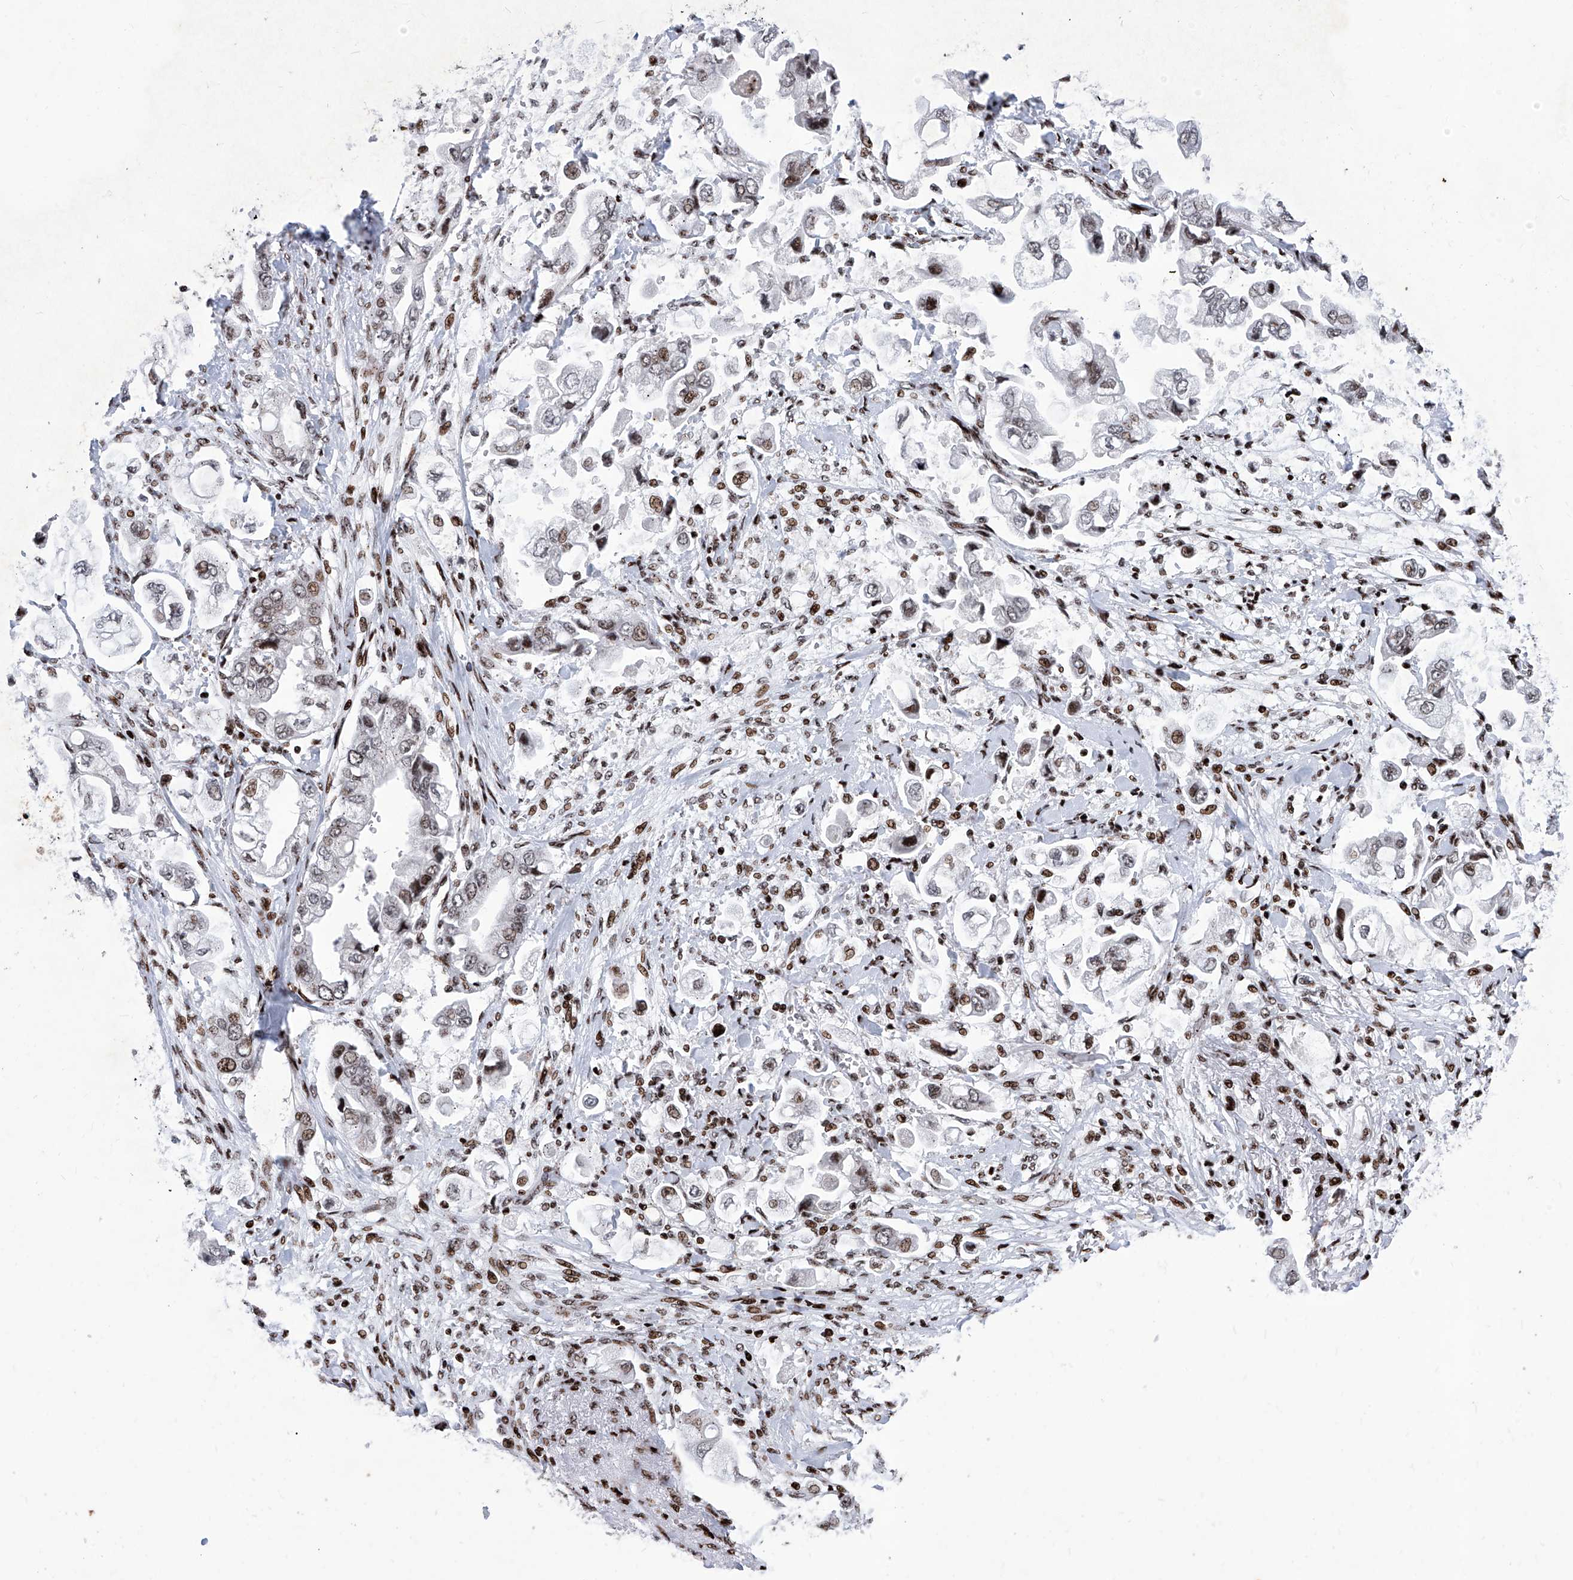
{"staining": {"intensity": "moderate", "quantity": ">75%", "location": "nuclear"}, "tissue": "stomach cancer", "cell_type": "Tumor cells", "image_type": "cancer", "snomed": [{"axis": "morphology", "description": "Adenocarcinoma, NOS"}, {"axis": "topography", "description": "Stomach"}], "caption": "Stomach cancer (adenocarcinoma) stained with DAB immunohistochemistry demonstrates medium levels of moderate nuclear expression in about >75% of tumor cells. The staining was performed using DAB (3,3'-diaminobenzidine), with brown indicating positive protein expression. Nuclei are stained blue with hematoxylin.", "gene": "HEY2", "patient": {"sex": "male", "age": 62}}